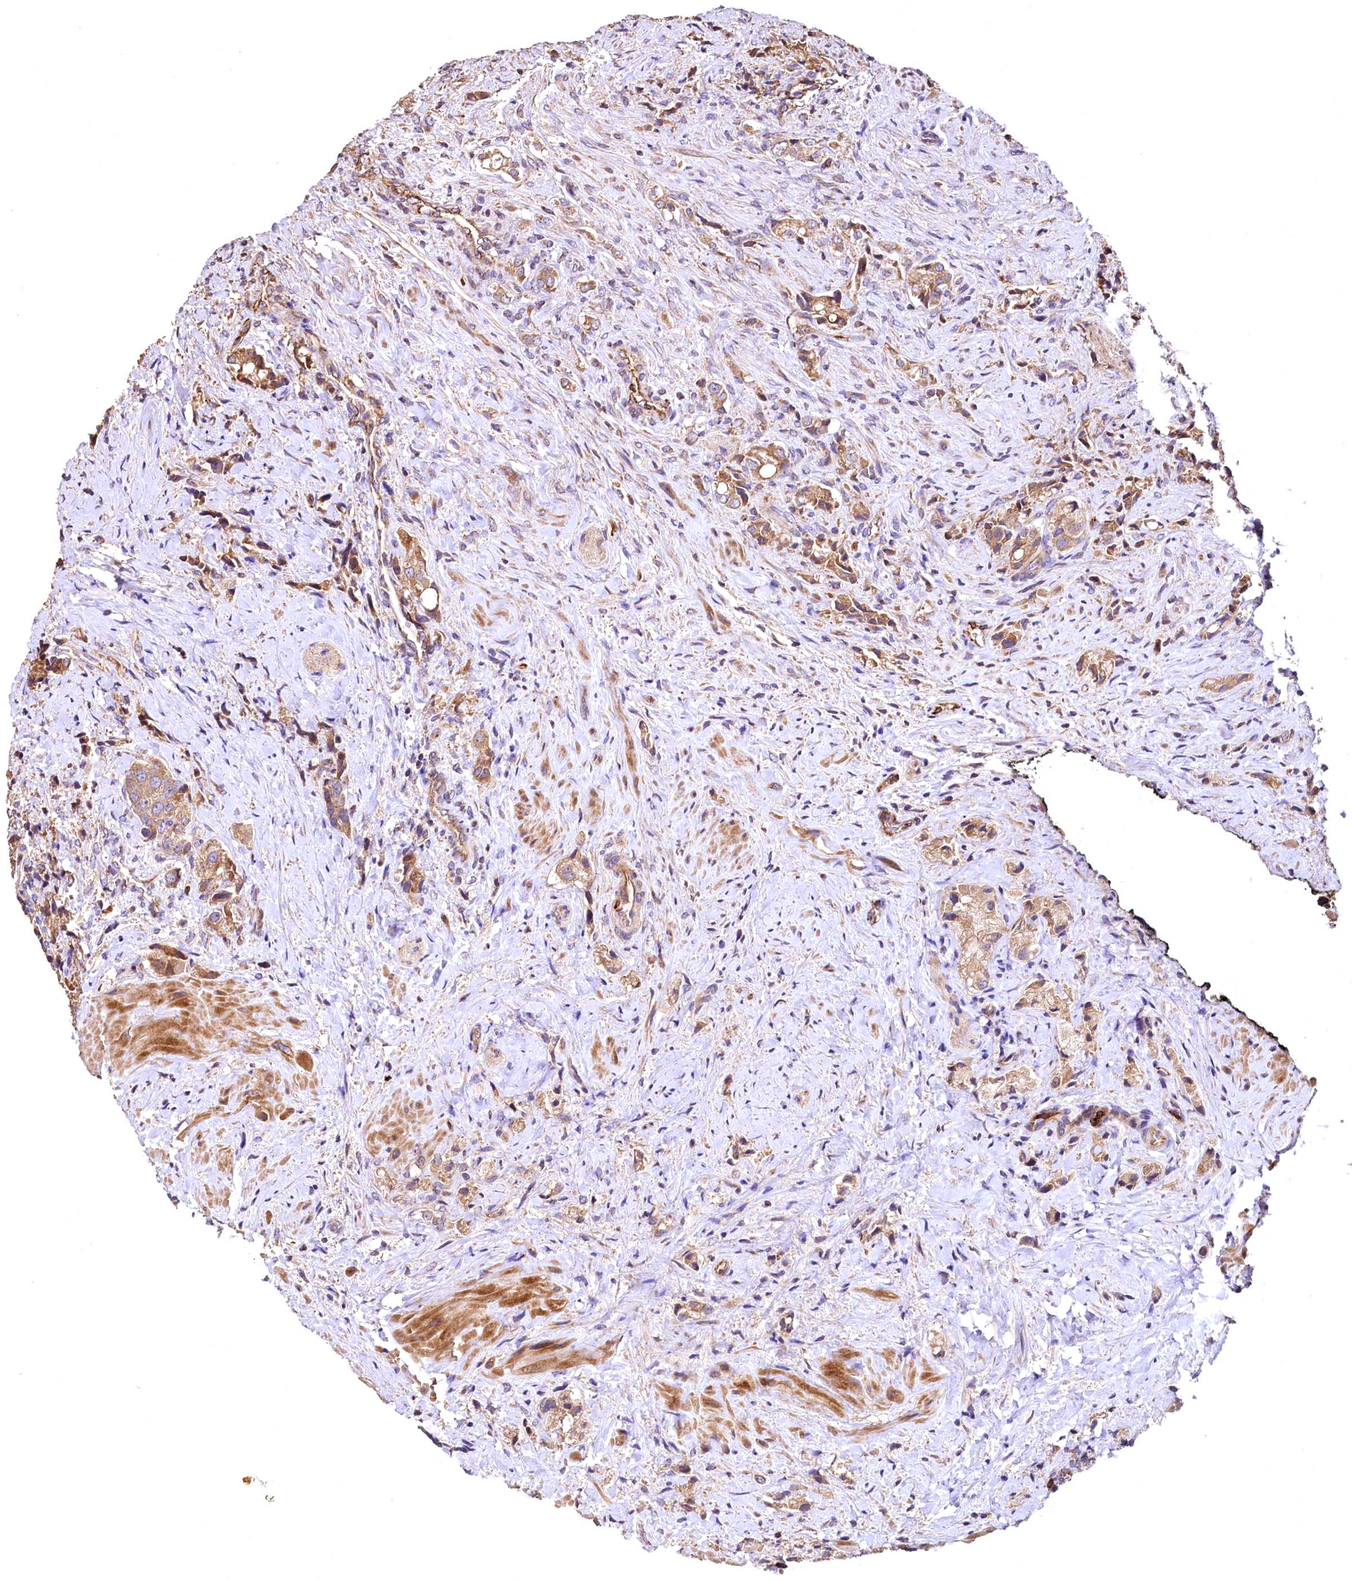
{"staining": {"intensity": "moderate", "quantity": ">75%", "location": "cytoplasmic/membranous"}, "tissue": "prostate cancer", "cell_type": "Tumor cells", "image_type": "cancer", "snomed": [{"axis": "morphology", "description": "Adenocarcinoma, High grade"}, {"axis": "topography", "description": "Prostate"}], "caption": "Immunohistochemistry micrograph of neoplastic tissue: prostate cancer stained using immunohistochemistry (IHC) reveals medium levels of moderate protein expression localized specifically in the cytoplasmic/membranous of tumor cells, appearing as a cytoplasmic/membranous brown color.", "gene": "RASSF1", "patient": {"sex": "male", "age": 65}}